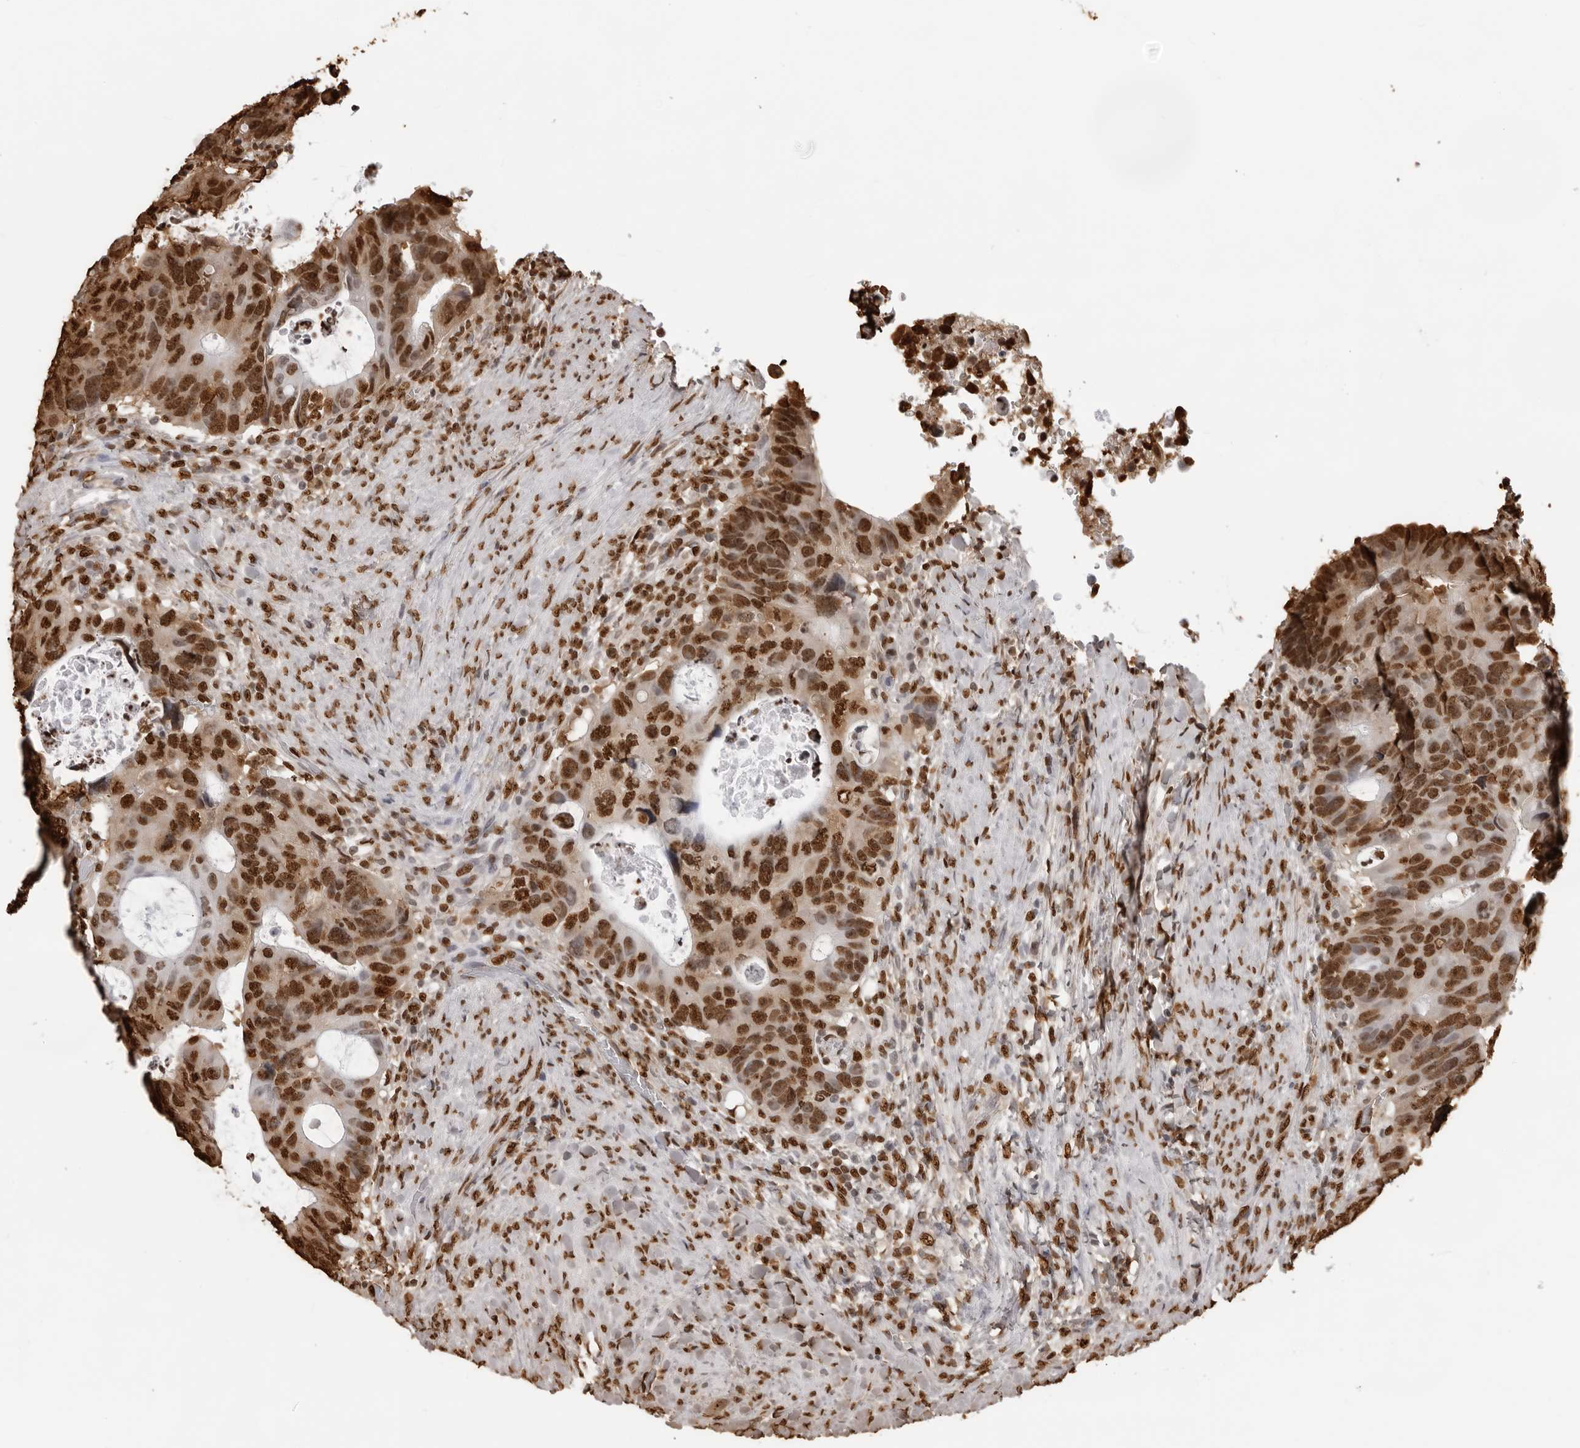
{"staining": {"intensity": "strong", "quantity": ">75%", "location": "nuclear"}, "tissue": "colorectal cancer", "cell_type": "Tumor cells", "image_type": "cancer", "snomed": [{"axis": "morphology", "description": "Adenocarcinoma, NOS"}, {"axis": "topography", "description": "Rectum"}], "caption": "This image reveals adenocarcinoma (colorectal) stained with immunohistochemistry (IHC) to label a protein in brown. The nuclear of tumor cells show strong positivity for the protein. Nuclei are counter-stained blue.", "gene": "ZFP91", "patient": {"sex": "male", "age": 59}}